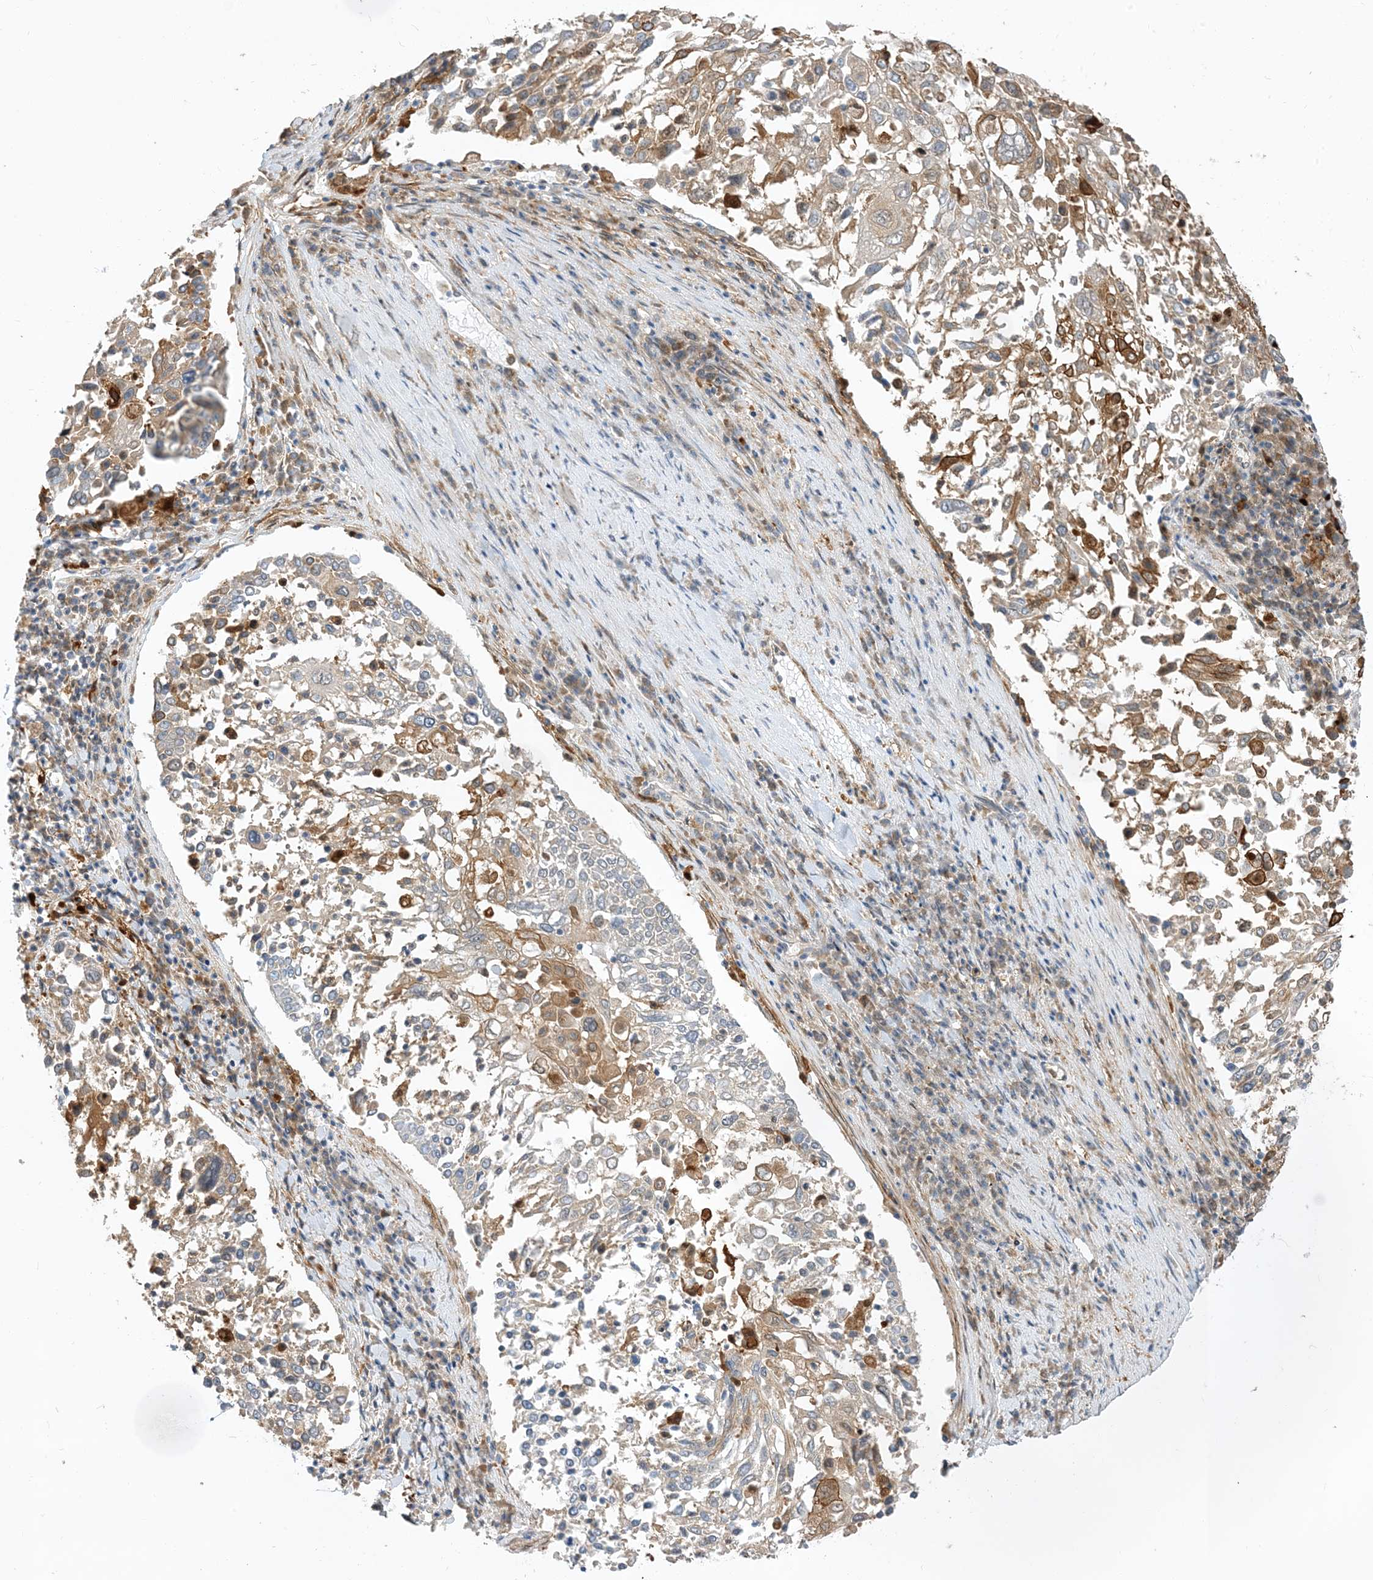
{"staining": {"intensity": "moderate", "quantity": "<25%", "location": "cytoplasmic/membranous"}, "tissue": "lung cancer", "cell_type": "Tumor cells", "image_type": "cancer", "snomed": [{"axis": "morphology", "description": "Squamous cell carcinoma, NOS"}, {"axis": "topography", "description": "Lung"}], "caption": "Squamous cell carcinoma (lung) stained for a protein reveals moderate cytoplasmic/membranous positivity in tumor cells.", "gene": "NAGK", "patient": {"sex": "male", "age": 65}}